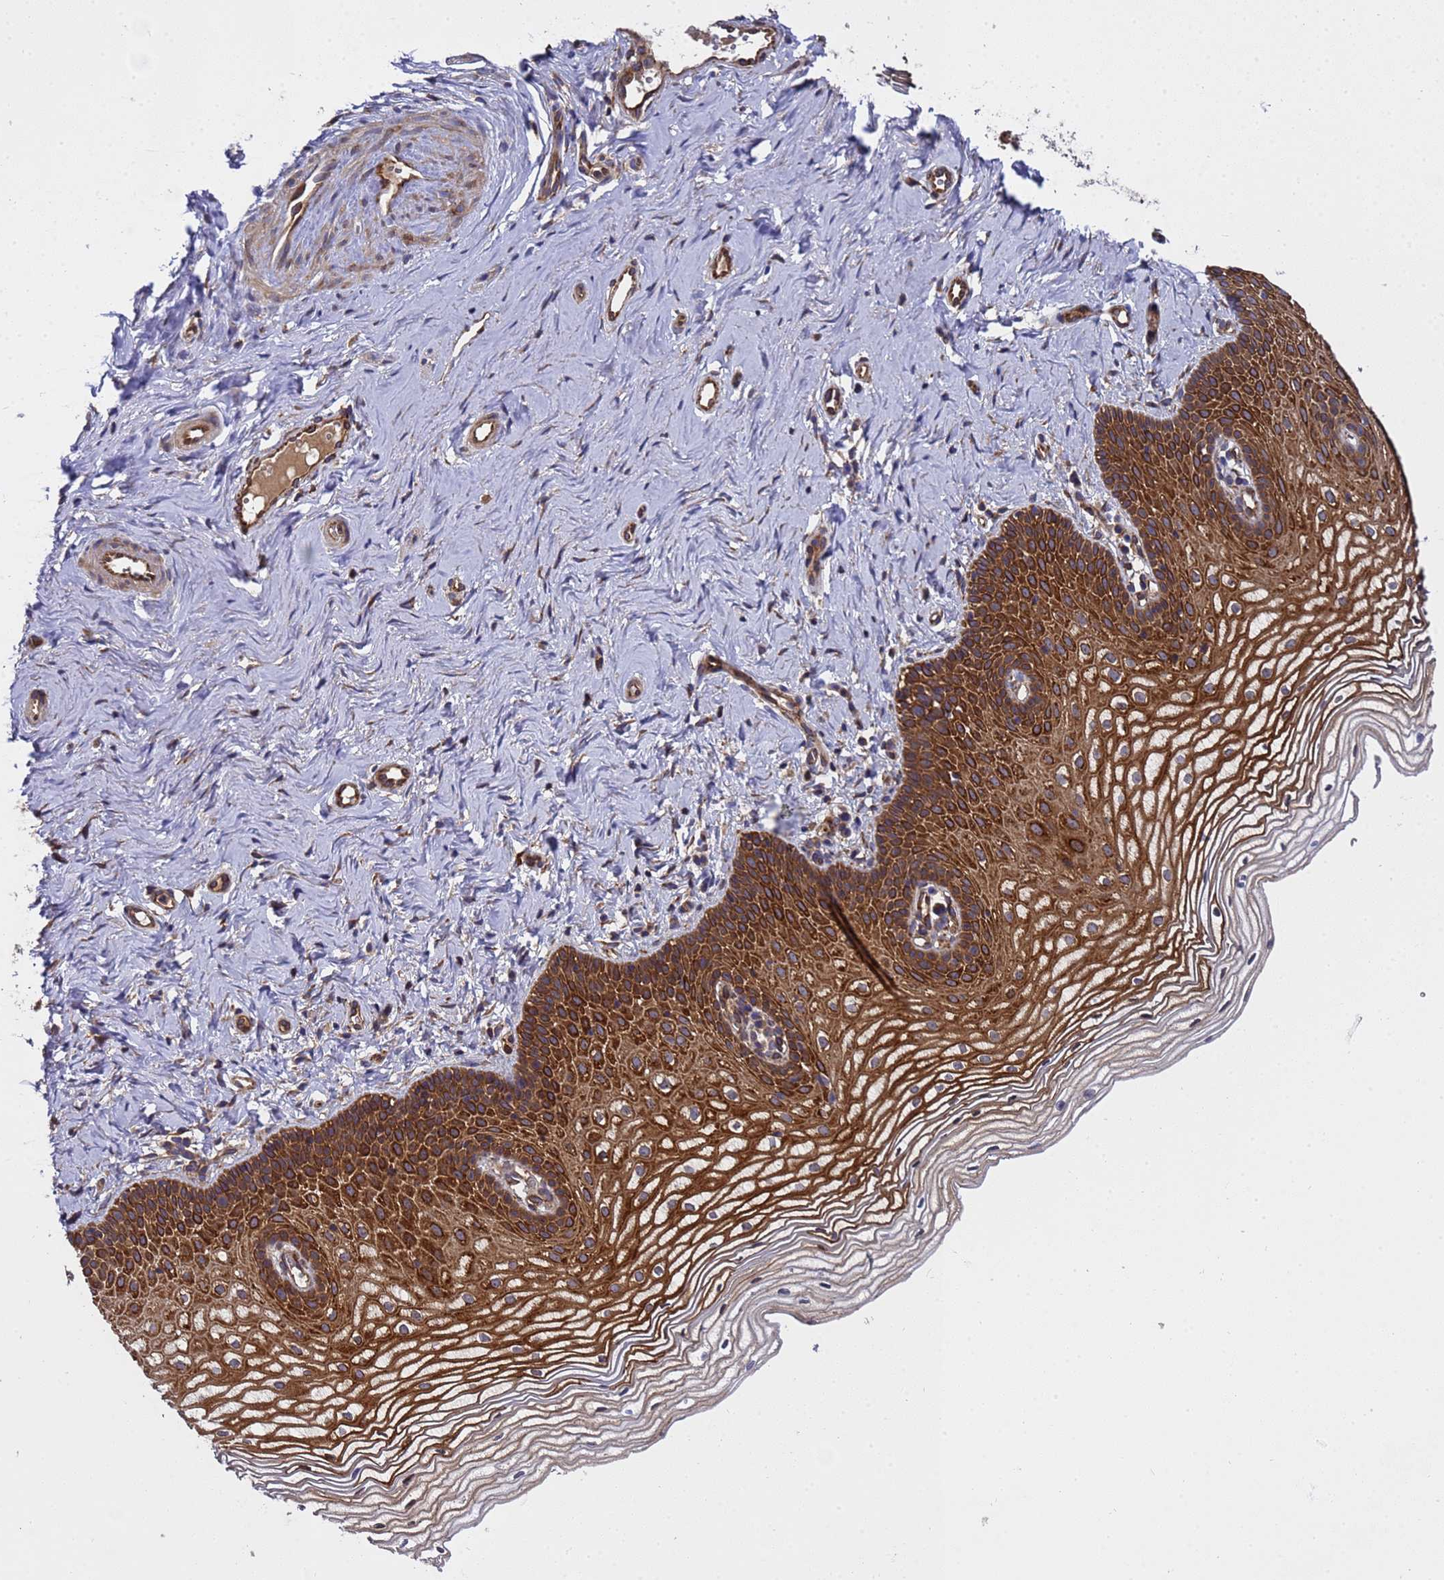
{"staining": {"intensity": "strong", "quantity": ">75%", "location": "cytoplasmic/membranous"}, "tissue": "vagina", "cell_type": "Squamous epithelial cells", "image_type": "normal", "snomed": [{"axis": "morphology", "description": "Normal tissue, NOS"}, {"axis": "topography", "description": "Vagina"}], "caption": "Vagina stained with a brown dye demonstrates strong cytoplasmic/membranous positive positivity in approximately >75% of squamous epithelial cells.", "gene": "MOCS1", "patient": {"sex": "female", "age": 56}}